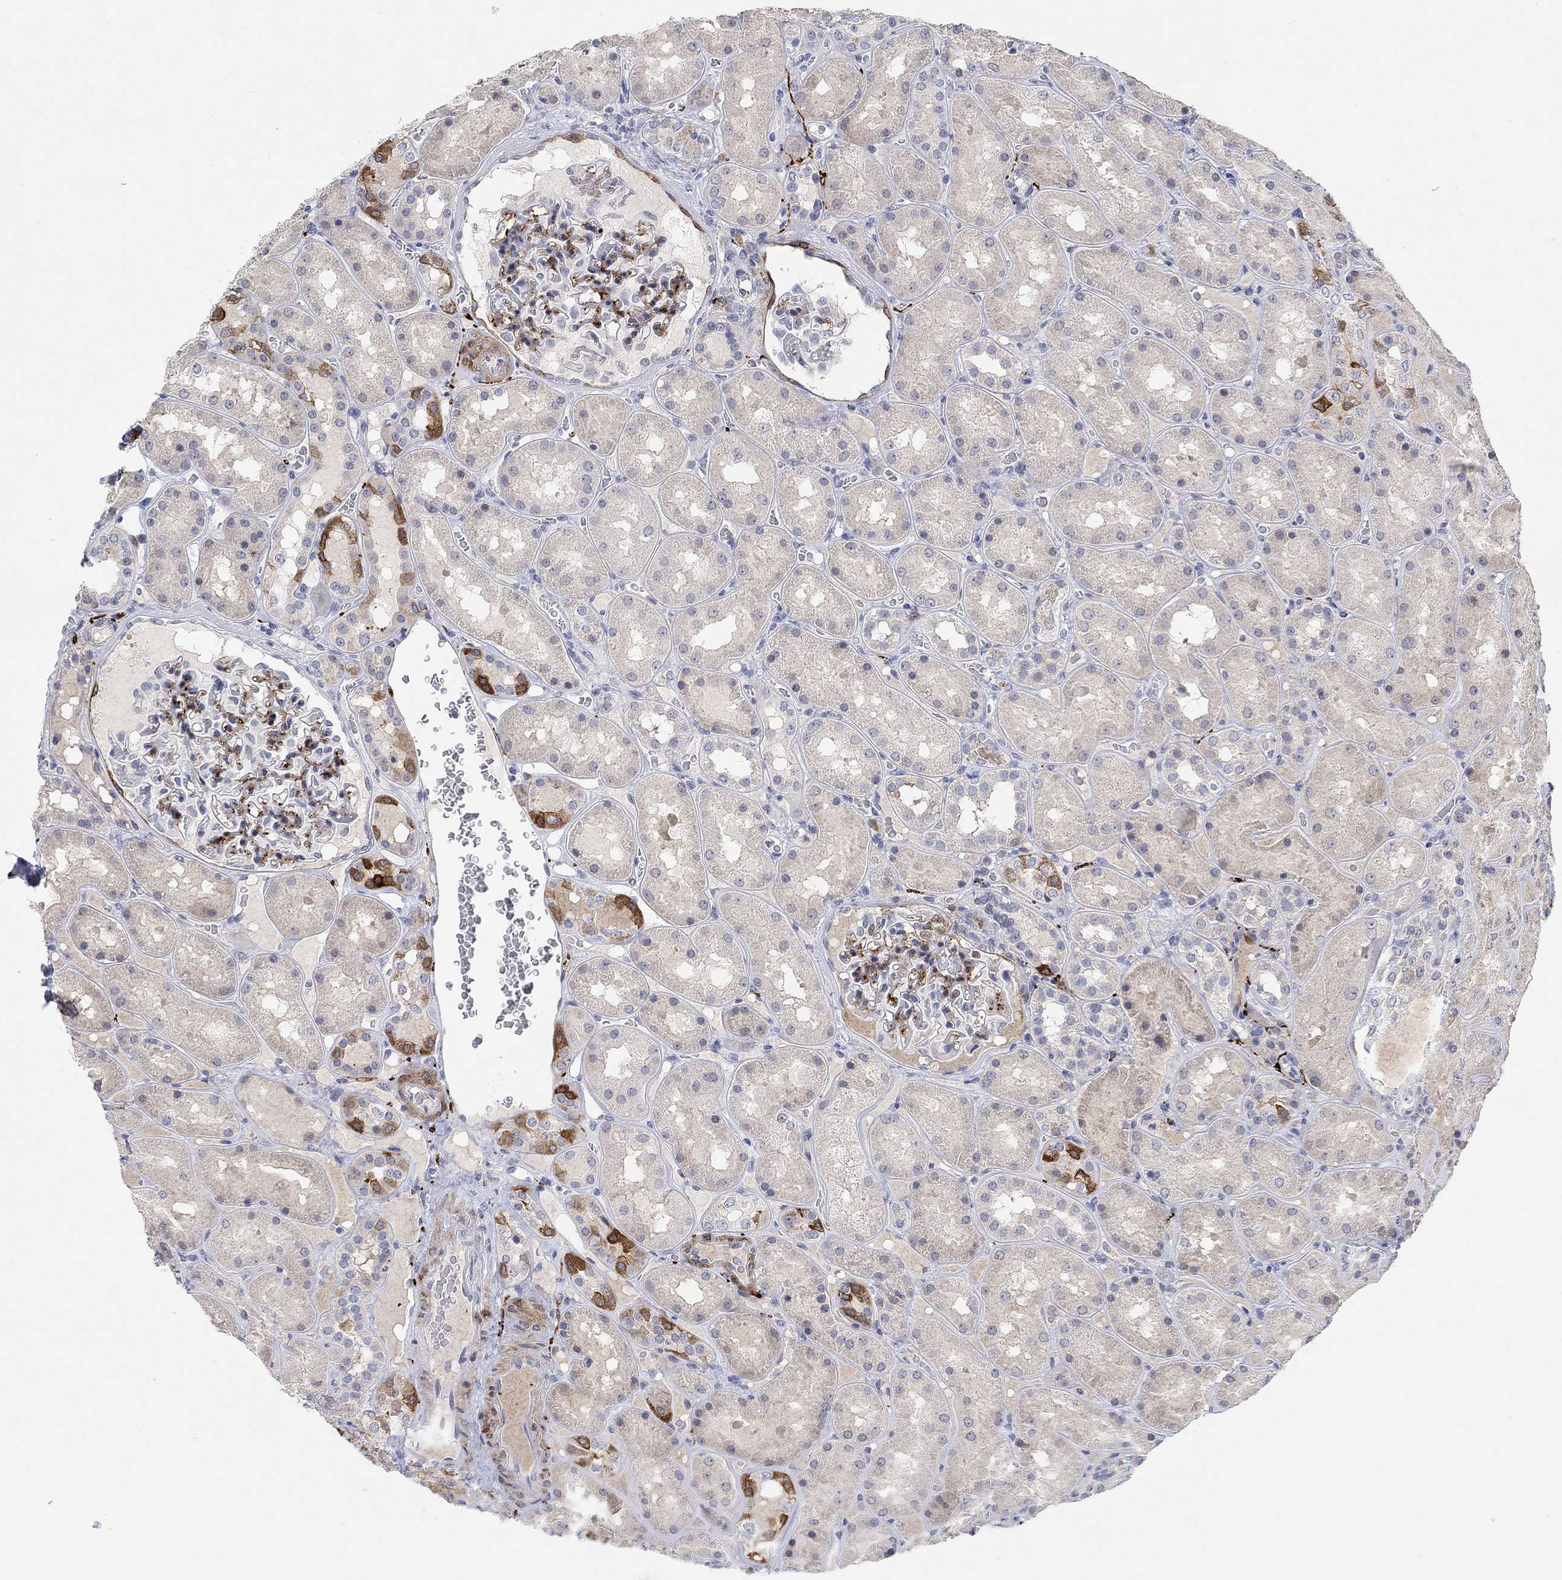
{"staining": {"intensity": "moderate", "quantity": "<25%", "location": "cytoplasmic/membranous"}, "tissue": "kidney", "cell_type": "Cells in glomeruli", "image_type": "normal", "snomed": [{"axis": "morphology", "description": "Normal tissue, NOS"}, {"axis": "topography", "description": "Kidney"}], "caption": "This image displays IHC staining of normal kidney, with low moderate cytoplasmic/membranous positivity in about <25% of cells in glomeruli.", "gene": "VAT1L", "patient": {"sex": "male", "age": 73}}